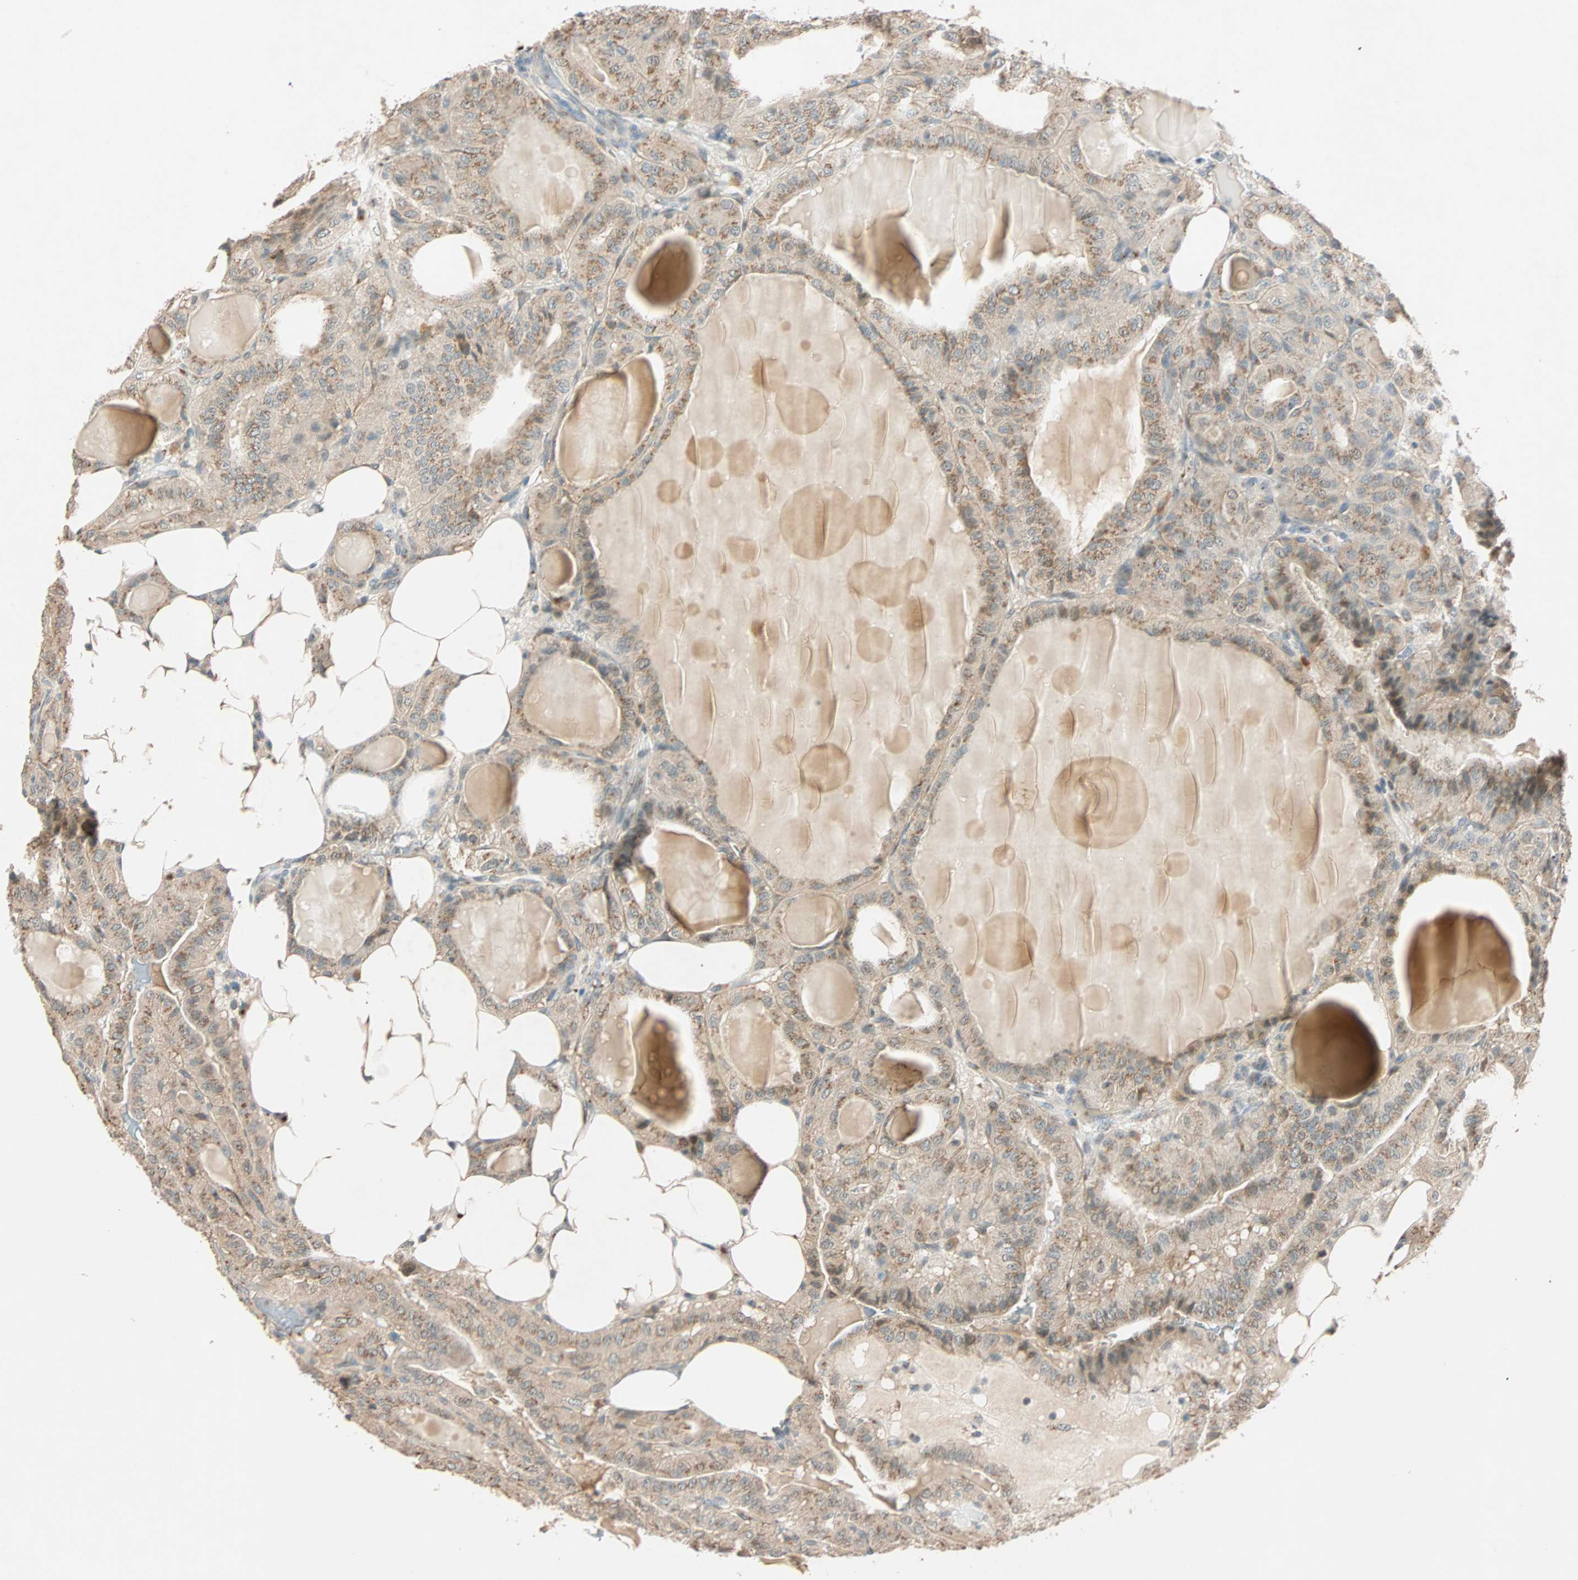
{"staining": {"intensity": "weak", "quantity": "25%-75%", "location": "cytoplasmic/membranous"}, "tissue": "thyroid cancer", "cell_type": "Tumor cells", "image_type": "cancer", "snomed": [{"axis": "morphology", "description": "Papillary adenocarcinoma, NOS"}, {"axis": "topography", "description": "Thyroid gland"}], "caption": "Protein analysis of thyroid cancer (papillary adenocarcinoma) tissue reveals weak cytoplasmic/membranous expression in about 25%-75% of tumor cells.", "gene": "PRDM2", "patient": {"sex": "male", "age": 77}}